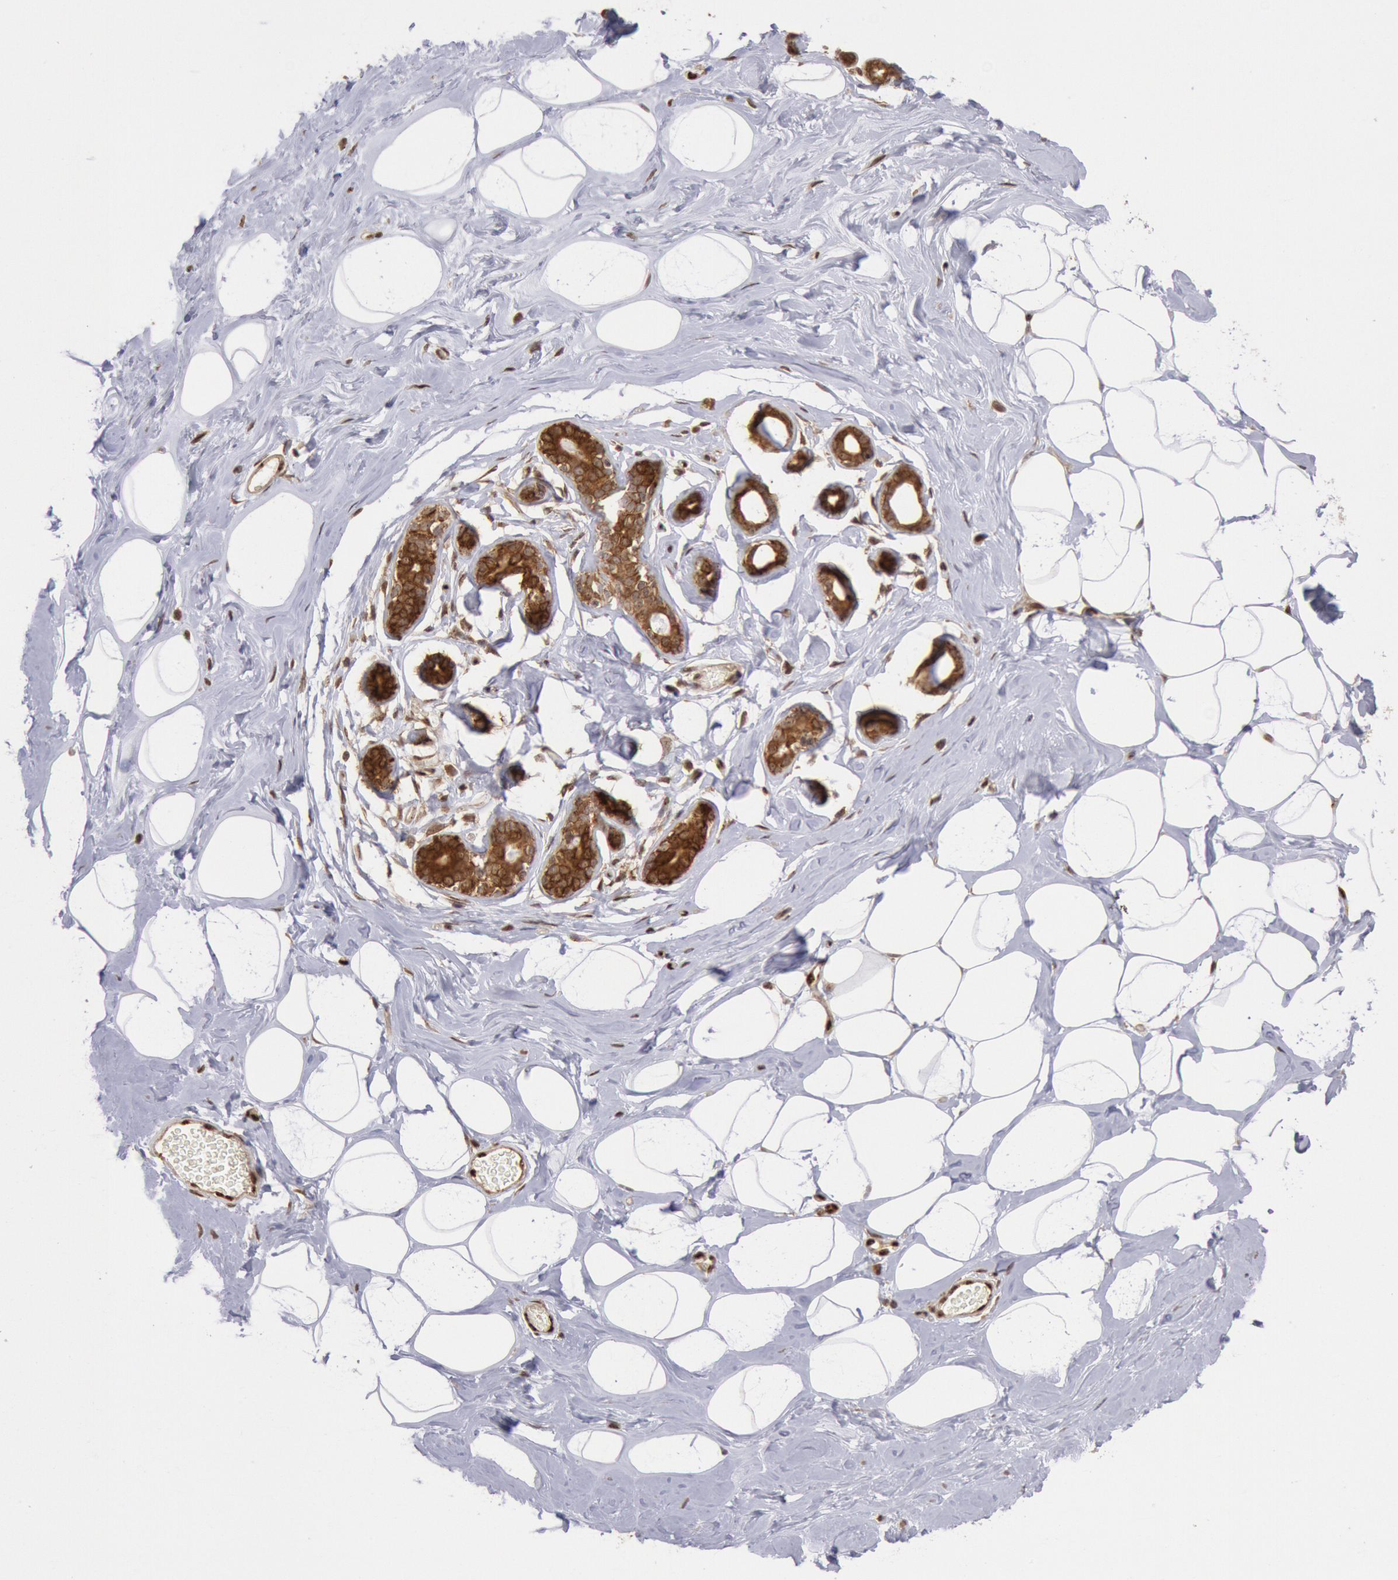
{"staining": {"intensity": "negative", "quantity": "none", "location": "none"}, "tissue": "breast", "cell_type": "Adipocytes", "image_type": "normal", "snomed": [{"axis": "morphology", "description": "Normal tissue, NOS"}, {"axis": "morphology", "description": "Fibrosis, NOS"}, {"axis": "topography", "description": "Breast"}], "caption": "This micrograph is of normal breast stained with immunohistochemistry to label a protein in brown with the nuclei are counter-stained blue. There is no staining in adipocytes. (DAB (3,3'-diaminobenzidine) immunohistochemistry with hematoxylin counter stain).", "gene": "STX17", "patient": {"sex": "female", "age": 39}}